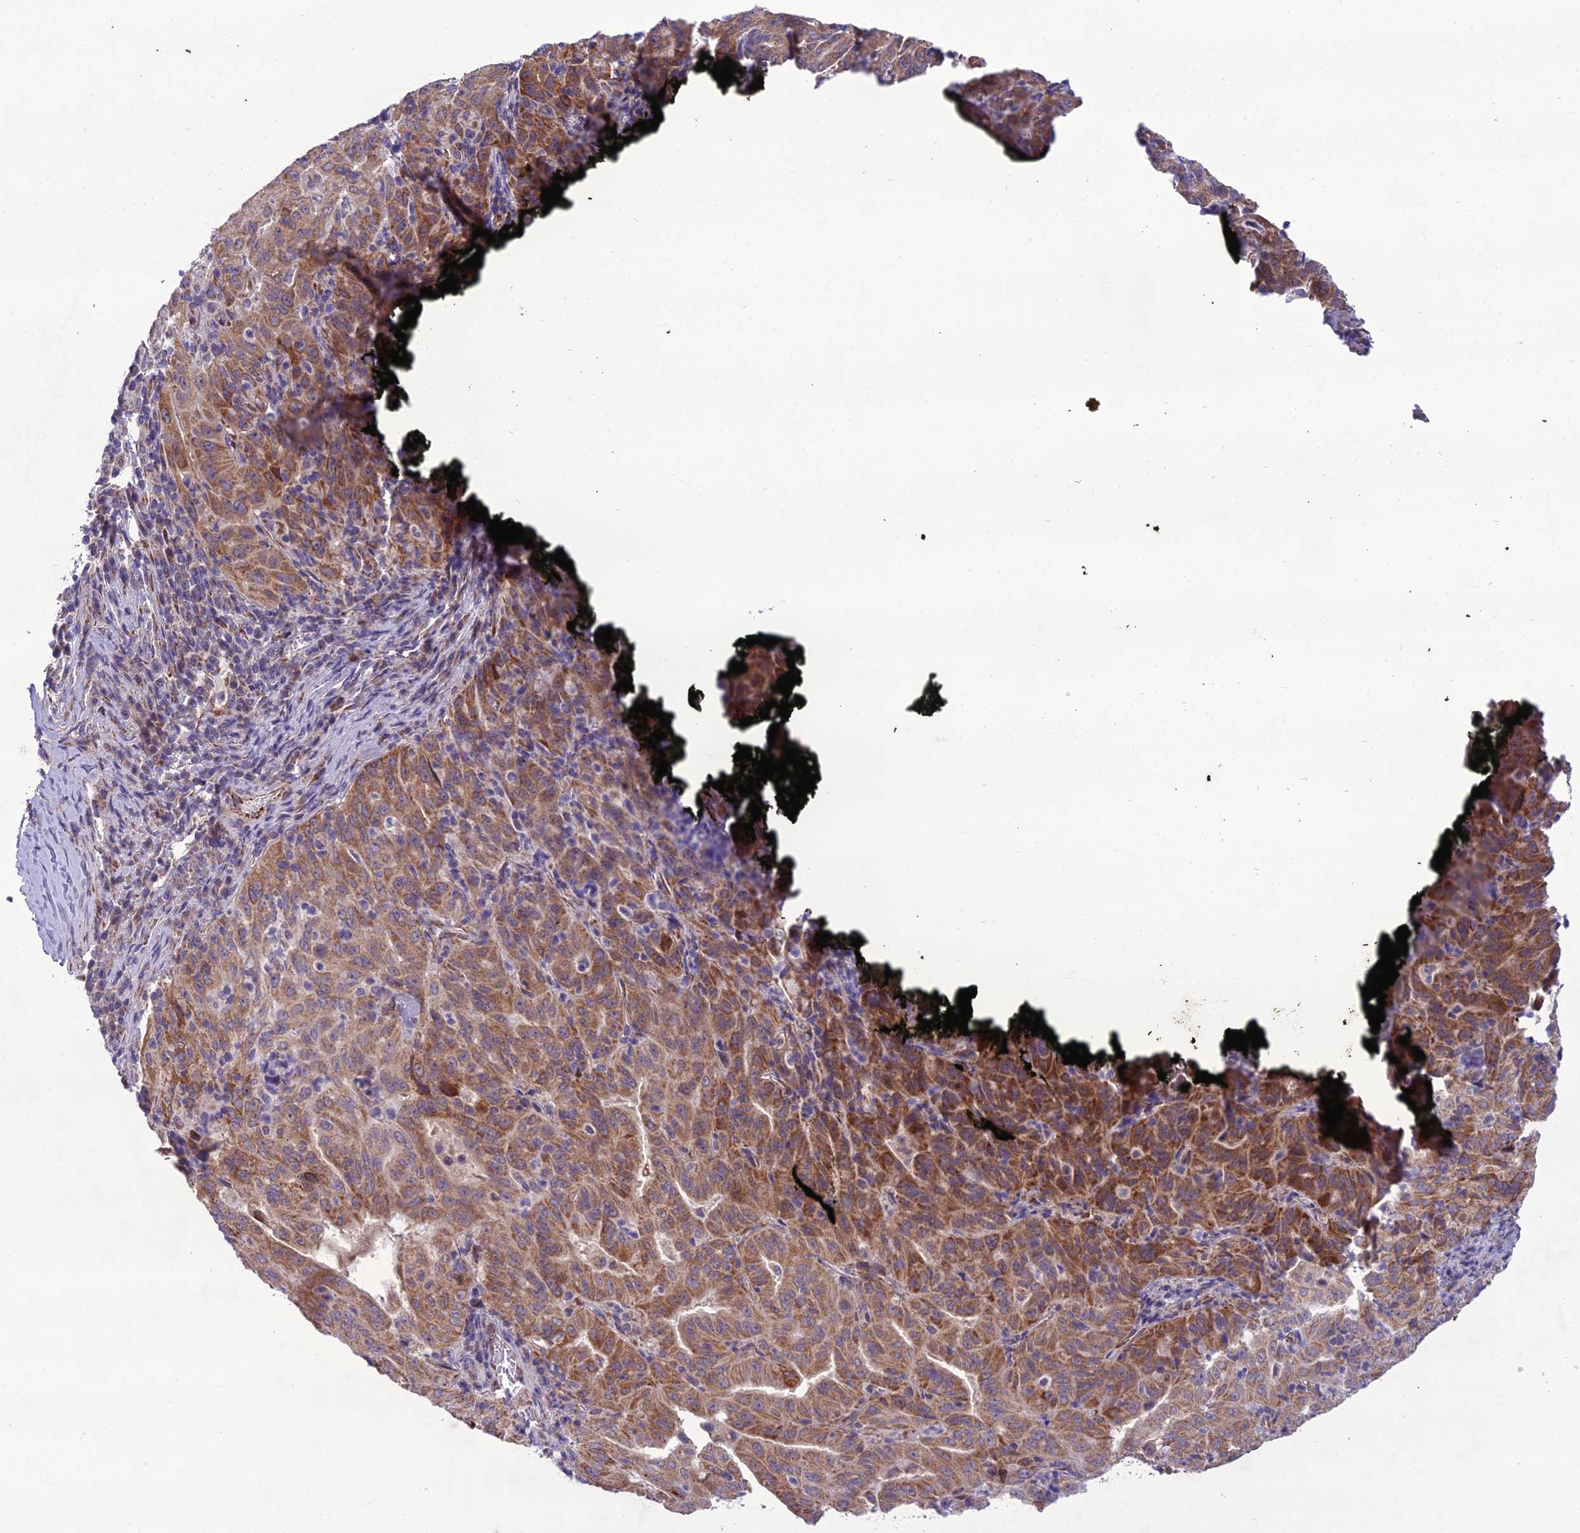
{"staining": {"intensity": "moderate", "quantity": ">75%", "location": "cytoplasmic/membranous"}, "tissue": "pancreatic cancer", "cell_type": "Tumor cells", "image_type": "cancer", "snomed": [{"axis": "morphology", "description": "Adenocarcinoma, NOS"}, {"axis": "topography", "description": "Pancreas"}], "caption": "DAB (3,3'-diaminobenzidine) immunohistochemical staining of human pancreatic cancer shows moderate cytoplasmic/membranous protein staining in approximately >75% of tumor cells. Immunohistochemistry (ihc) stains the protein in brown and the nuclei are stained blue.", "gene": "NODAL", "patient": {"sex": "male", "age": 63}}